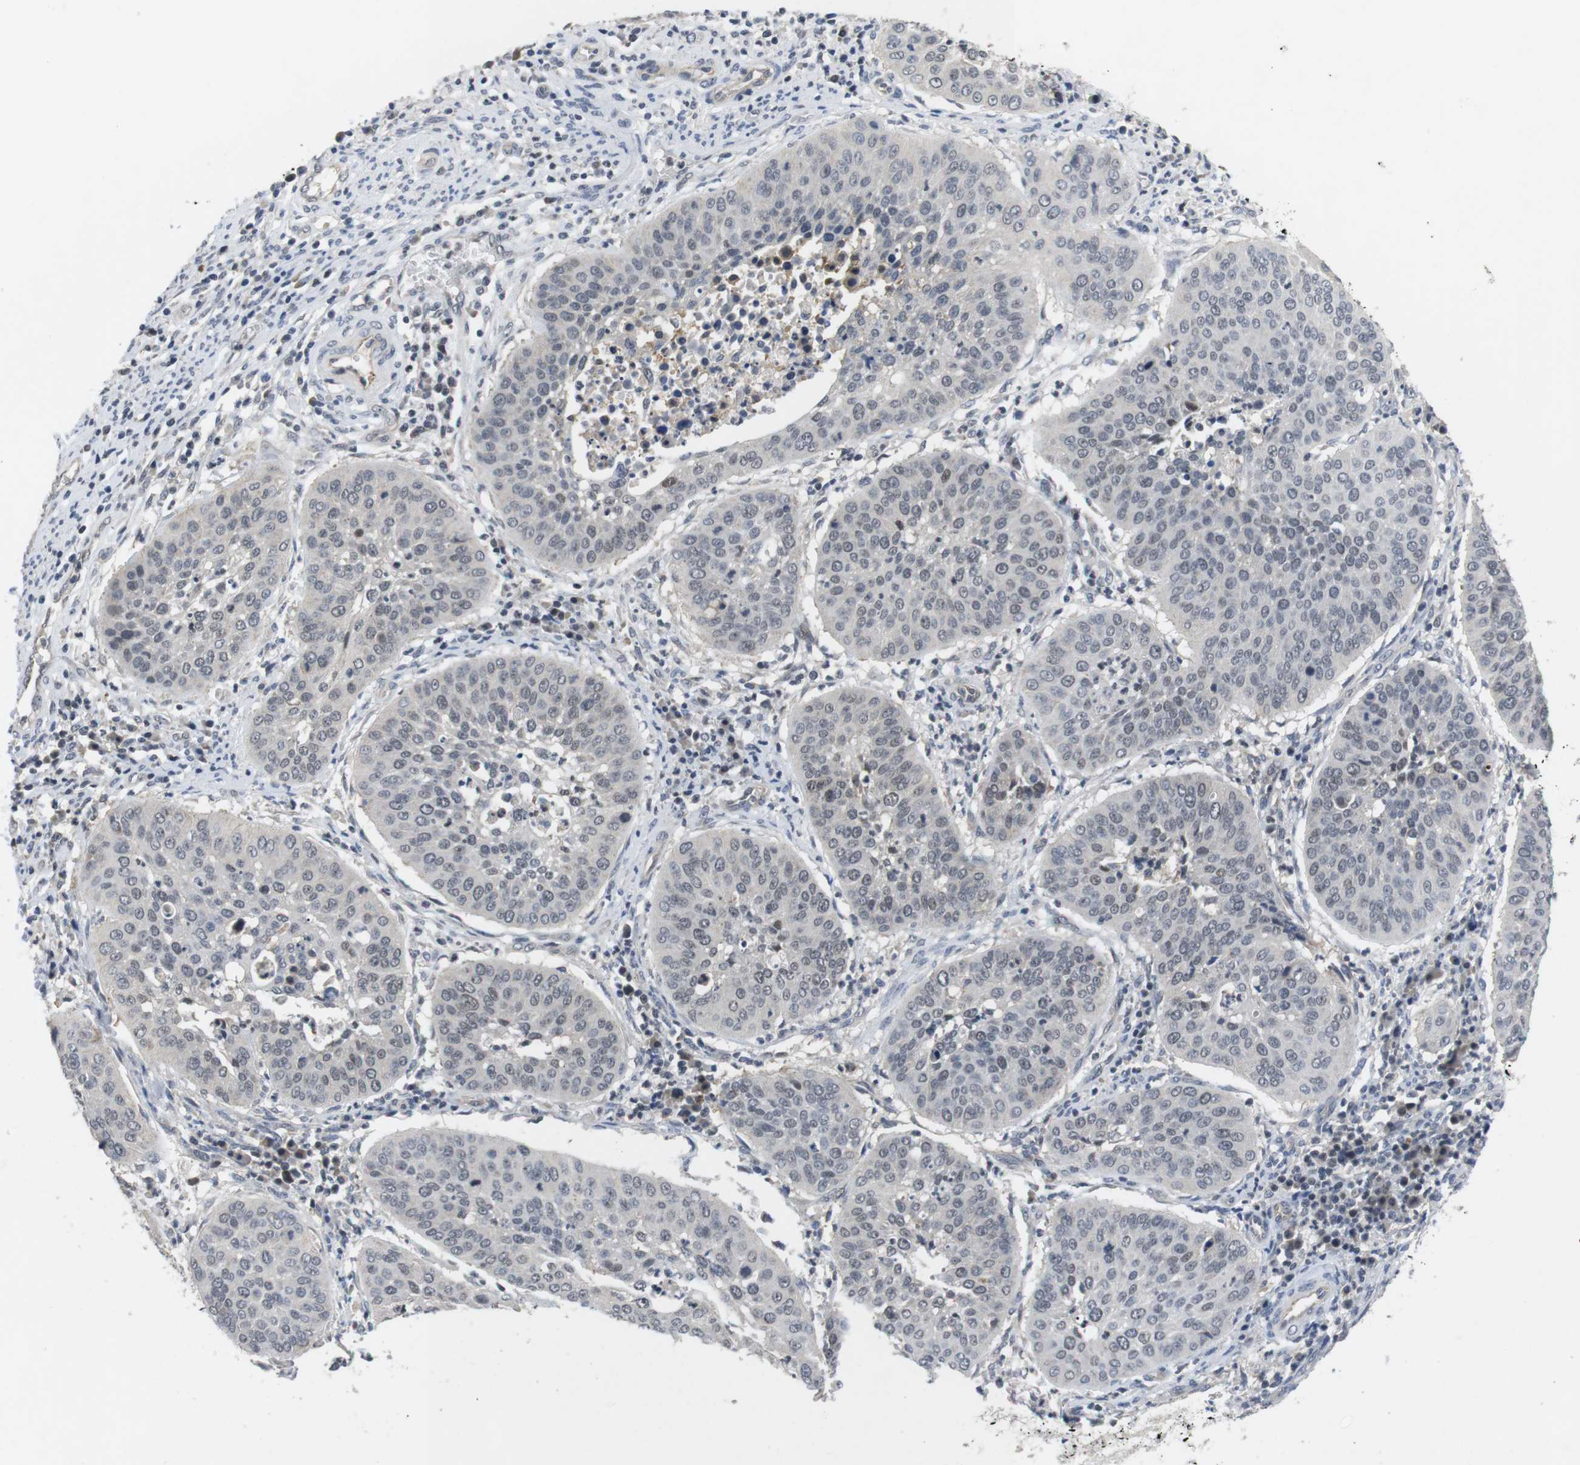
{"staining": {"intensity": "negative", "quantity": "none", "location": "none"}, "tissue": "cervical cancer", "cell_type": "Tumor cells", "image_type": "cancer", "snomed": [{"axis": "morphology", "description": "Normal tissue, NOS"}, {"axis": "morphology", "description": "Squamous cell carcinoma, NOS"}, {"axis": "topography", "description": "Cervix"}], "caption": "Human cervical cancer (squamous cell carcinoma) stained for a protein using immunohistochemistry (IHC) reveals no expression in tumor cells.", "gene": "NECTIN1", "patient": {"sex": "female", "age": 39}}